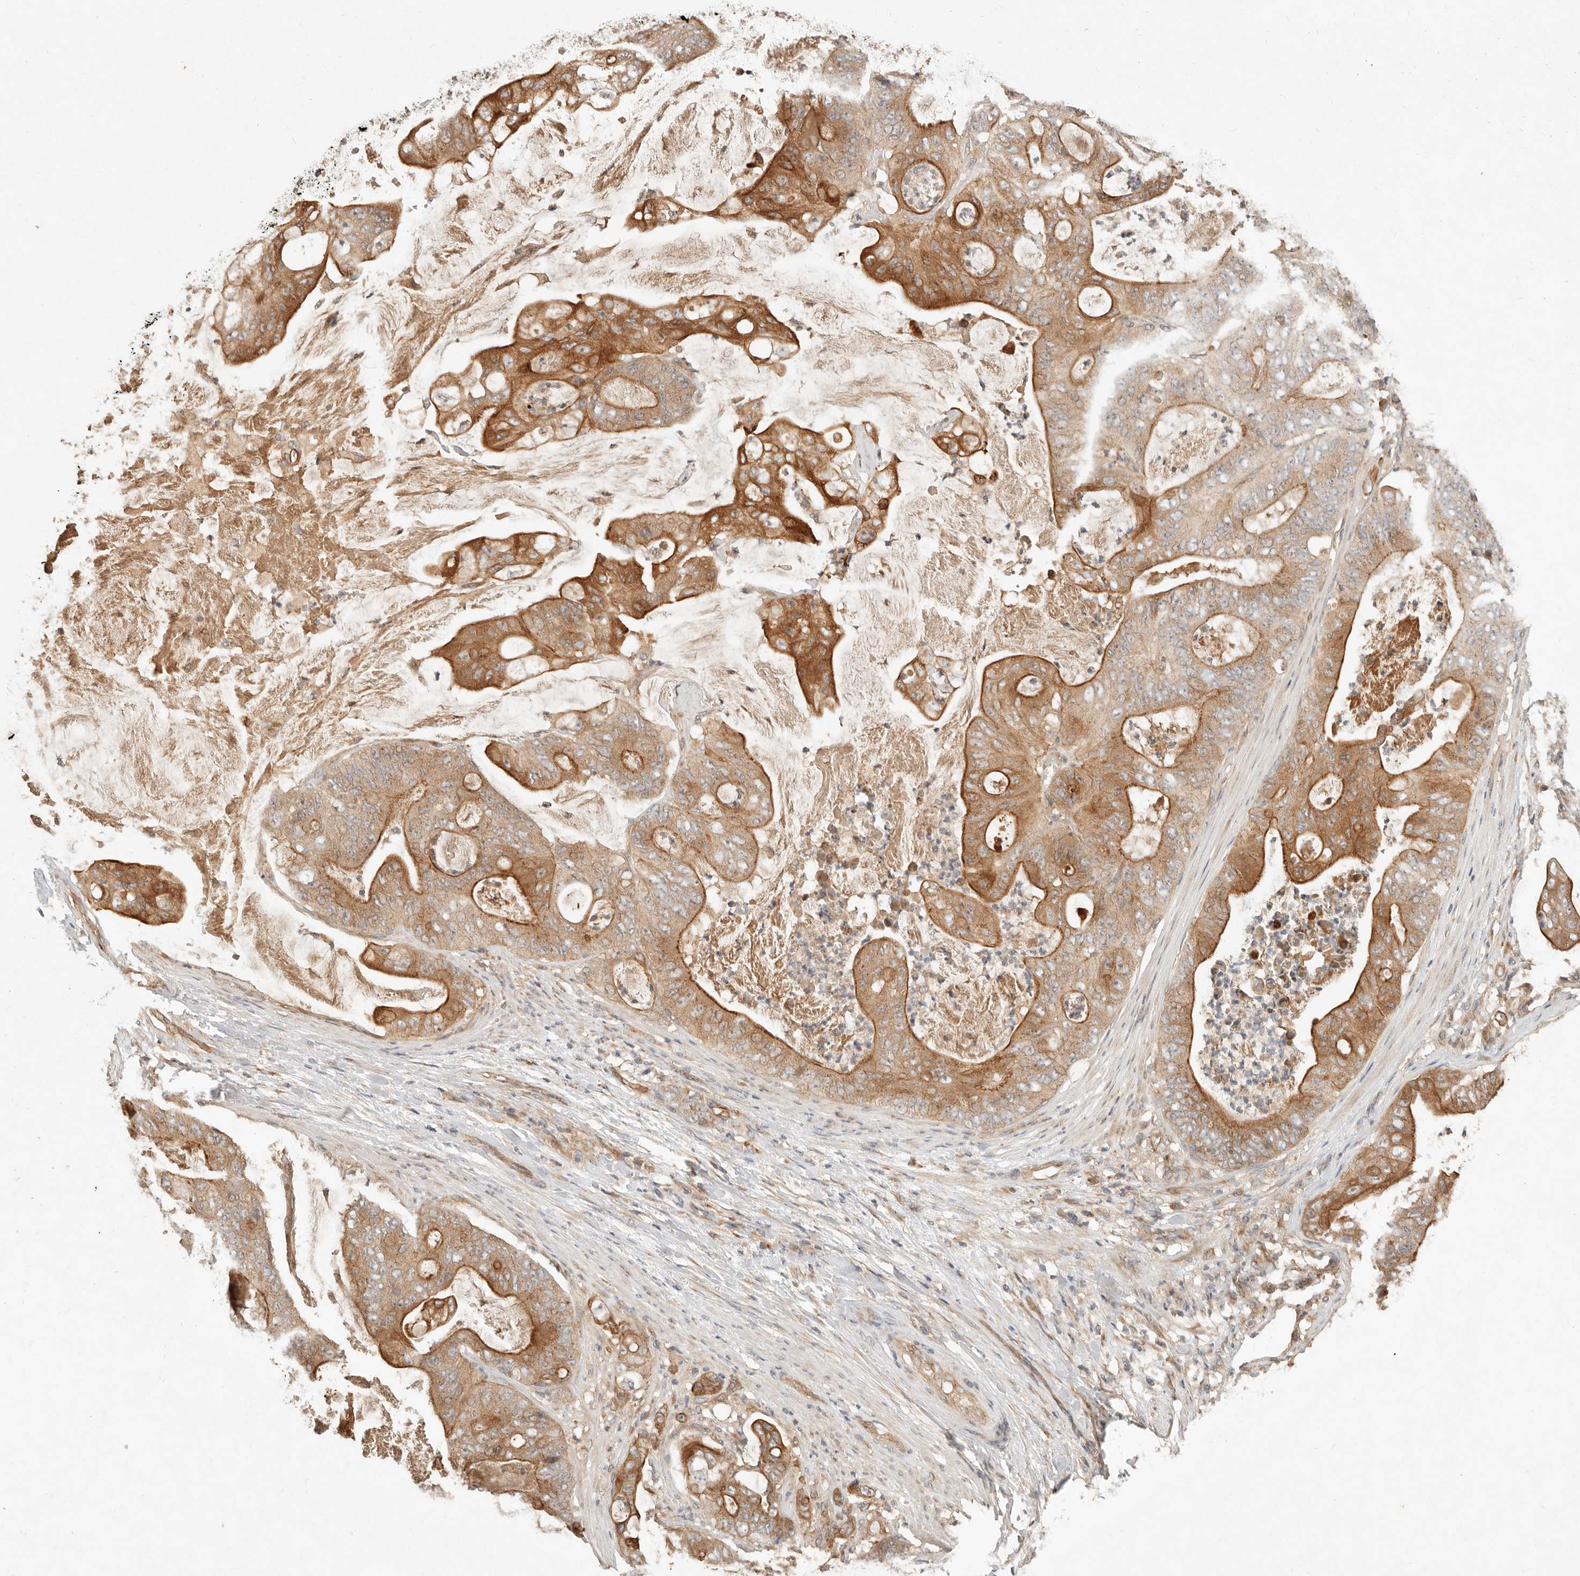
{"staining": {"intensity": "strong", "quantity": ">75%", "location": "cytoplasmic/membranous"}, "tissue": "stomach cancer", "cell_type": "Tumor cells", "image_type": "cancer", "snomed": [{"axis": "morphology", "description": "Adenocarcinoma, NOS"}, {"axis": "topography", "description": "Stomach"}], "caption": "An IHC histopathology image of tumor tissue is shown. Protein staining in brown shows strong cytoplasmic/membranous positivity in stomach cancer within tumor cells.", "gene": "HECTD3", "patient": {"sex": "female", "age": 73}}